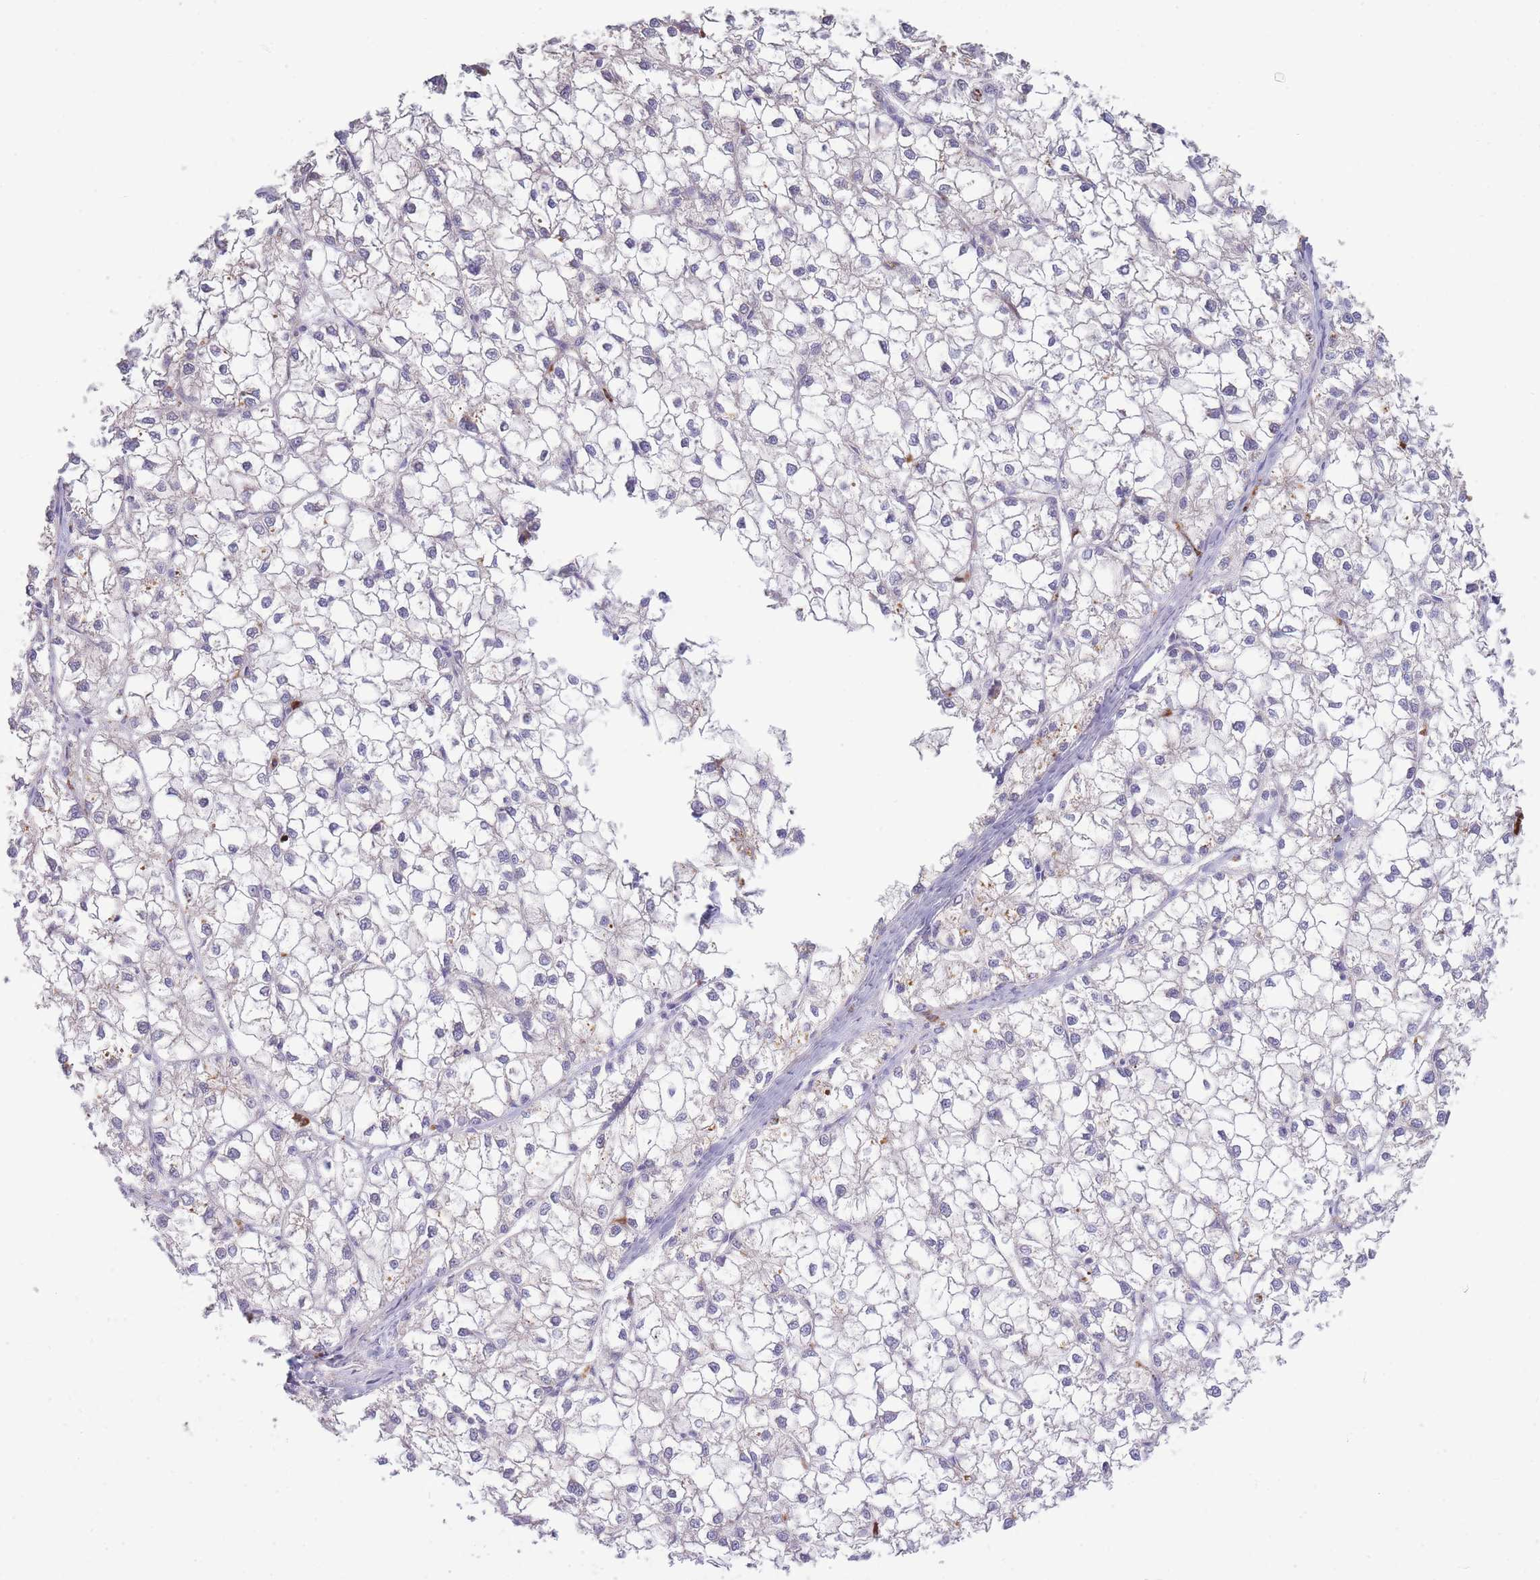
{"staining": {"intensity": "negative", "quantity": "none", "location": "none"}, "tissue": "liver cancer", "cell_type": "Tumor cells", "image_type": "cancer", "snomed": [{"axis": "morphology", "description": "Carcinoma, Hepatocellular, NOS"}, {"axis": "topography", "description": "Liver"}], "caption": "DAB (3,3'-diaminobenzidine) immunohistochemical staining of liver cancer (hepatocellular carcinoma) displays no significant positivity in tumor cells.", "gene": "CENPM", "patient": {"sex": "female", "age": 43}}